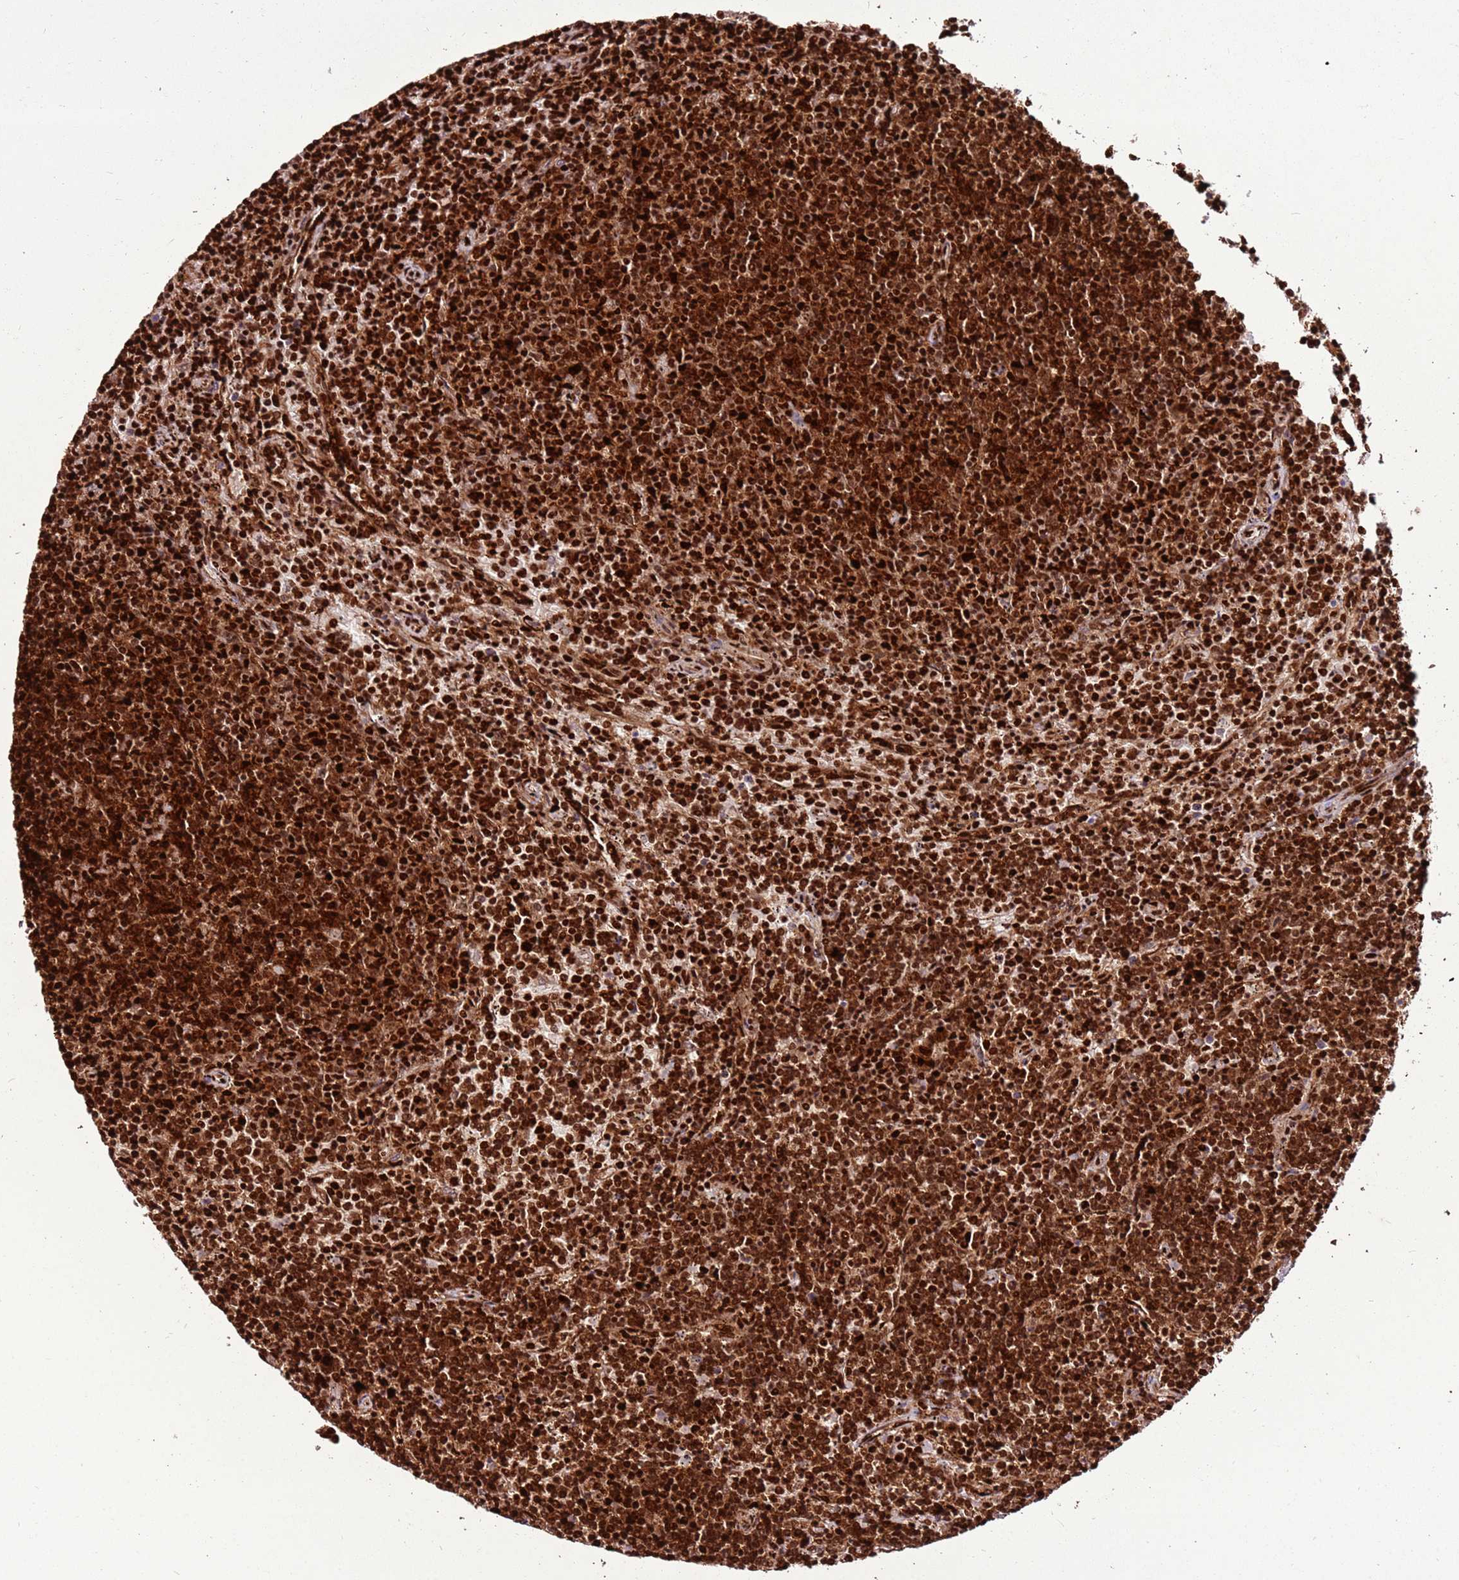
{"staining": {"intensity": "strong", "quantity": ">75%", "location": "nuclear"}, "tissue": "lymphoma", "cell_type": "Tumor cells", "image_type": "cancer", "snomed": [{"axis": "morphology", "description": "Malignant lymphoma, non-Hodgkin's type, Low grade"}, {"axis": "topography", "description": "Spleen"}], "caption": "Immunohistochemistry (IHC) image of human low-grade malignant lymphoma, non-Hodgkin's type stained for a protein (brown), which demonstrates high levels of strong nuclear expression in approximately >75% of tumor cells.", "gene": "HNRNPAB", "patient": {"sex": "female", "age": 50}}